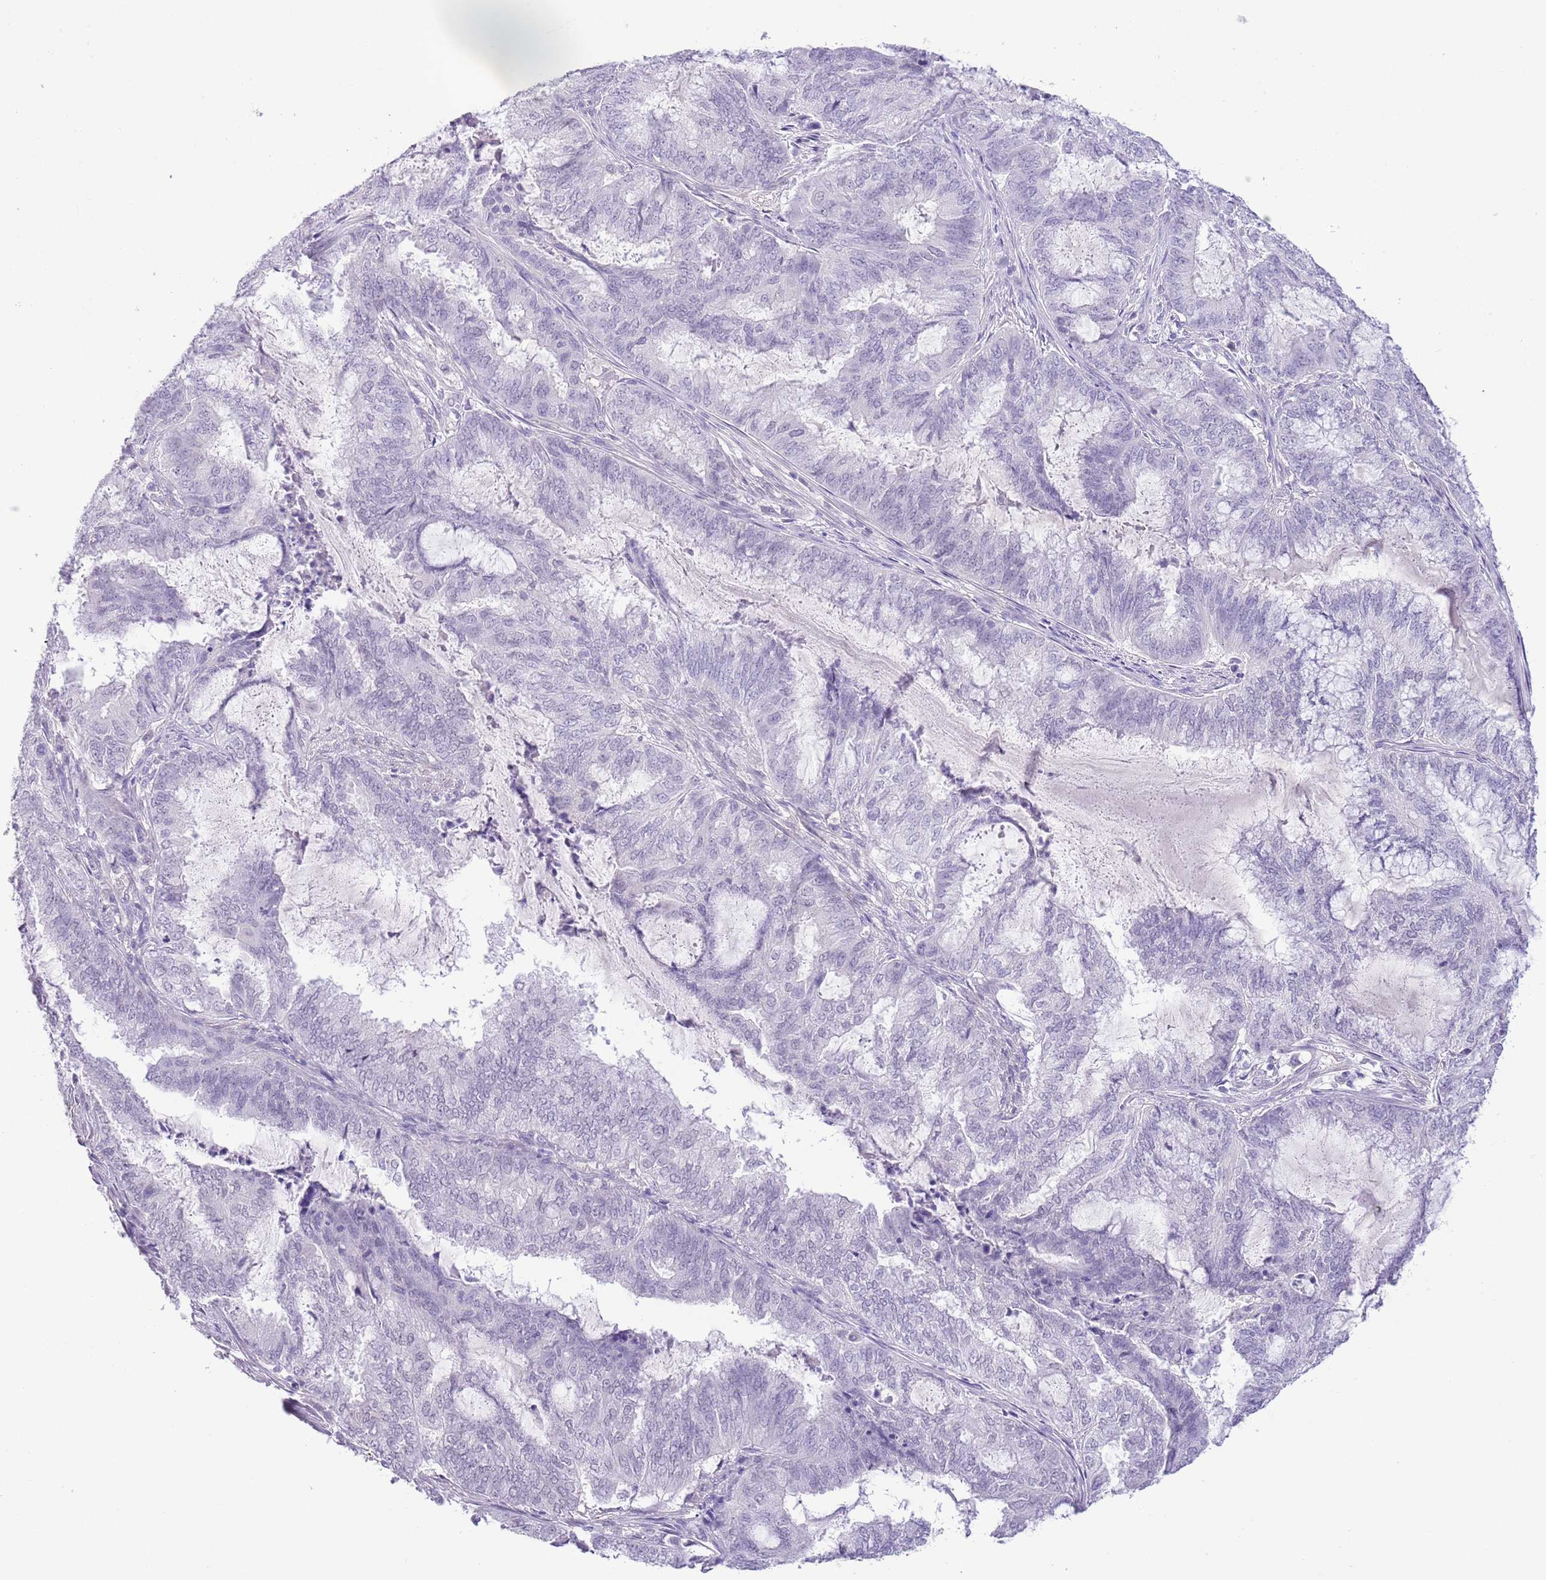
{"staining": {"intensity": "negative", "quantity": "none", "location": "none"}, "tissue": "endometrial cancer", "cell_type": "Tumor cells", "image_type": "cancer", "snomed": [{"axis": "morphology", "description": "Adenocarcinoma, NOS"}, {"axis": "topography", "description": "Endometrium"}], "caption": "DAB immunohistochemical staining of human adenocarcinoma (endometrial) displays no significant expression in tumor cells.", "gene": "MIDN", "patient": {"sex": "female", "age": 51}}